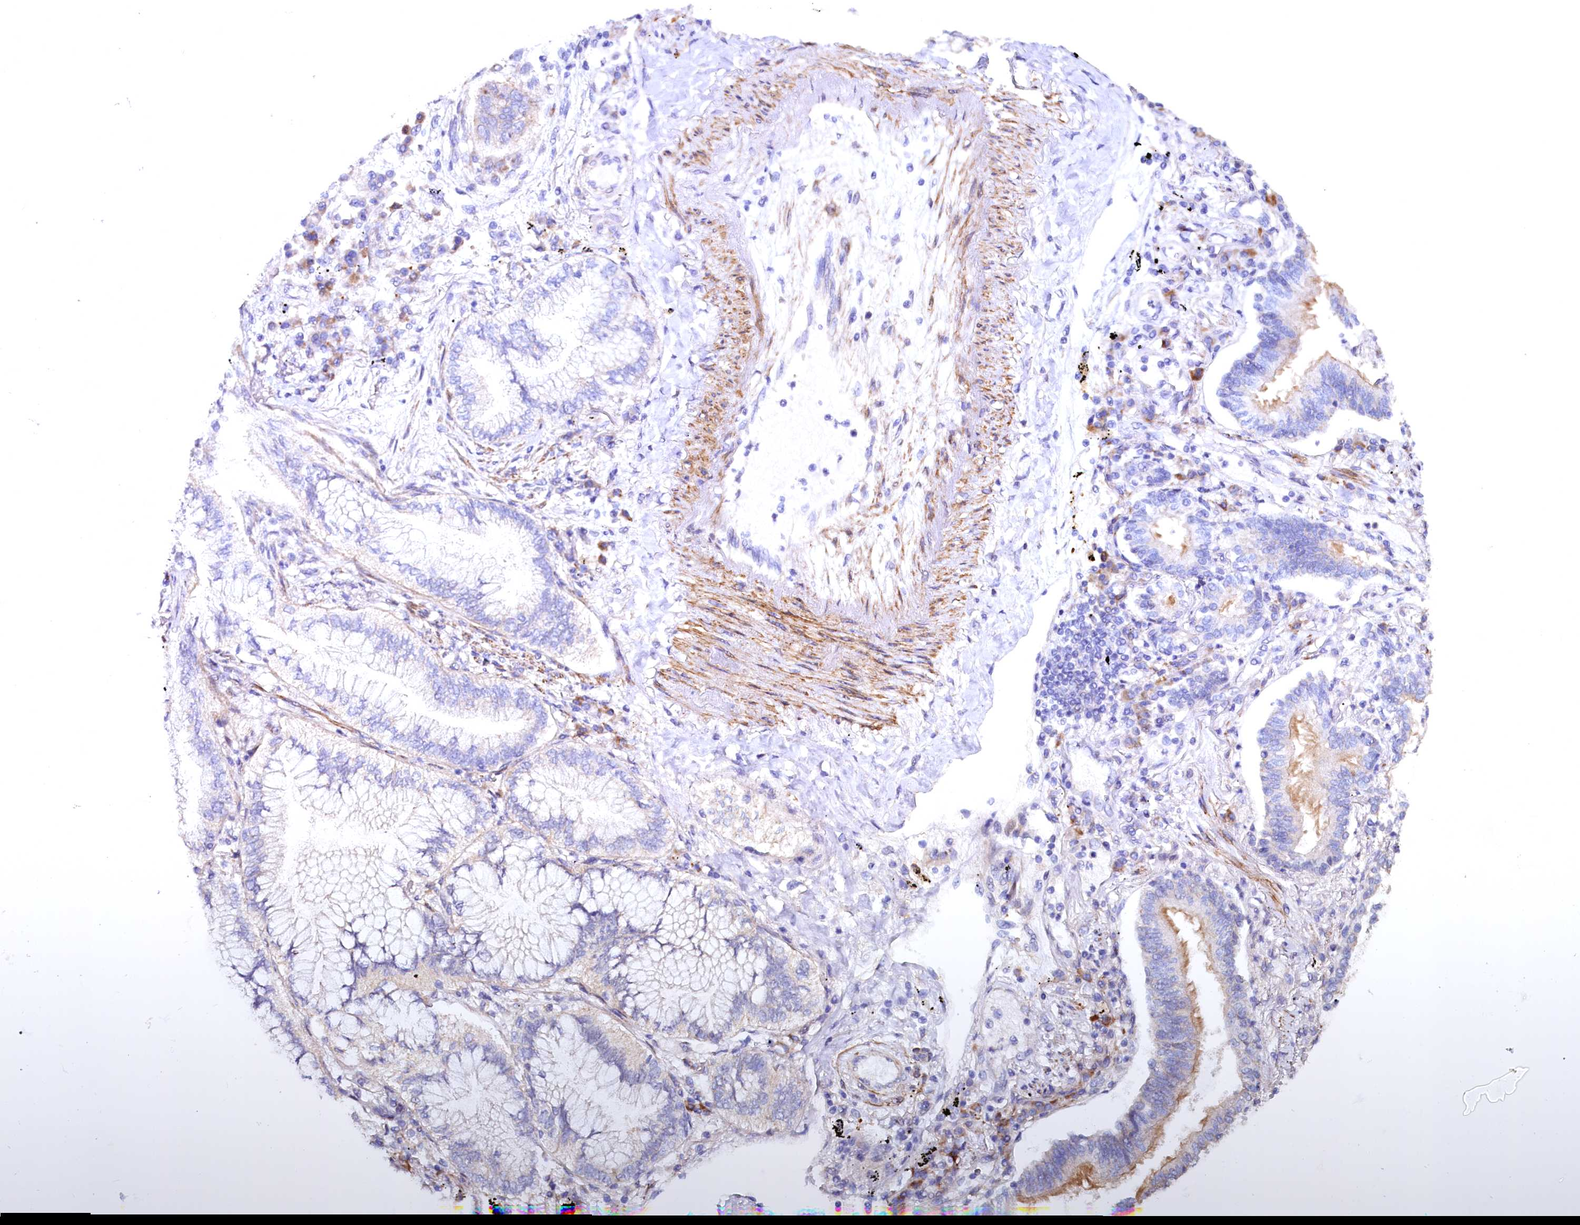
{"staining": {"intensity": "negative", "quantity": "none", "location": "none"}, "tissue": "lung cancer", "cell_type": "Tumor cells", "image_type": "cancer", "snomed": [{"axis": "morphology", "description": "Adenocarcinoma, NOS"}, {"axis": "topography", "description": "Lung"}], "caption": "A high-resolution image shows IHC staining of lung cancer, which shows no significant staining in tumor cells.", "gene": "WNT8A", "patient": {"sex": "female", "age": 70}}